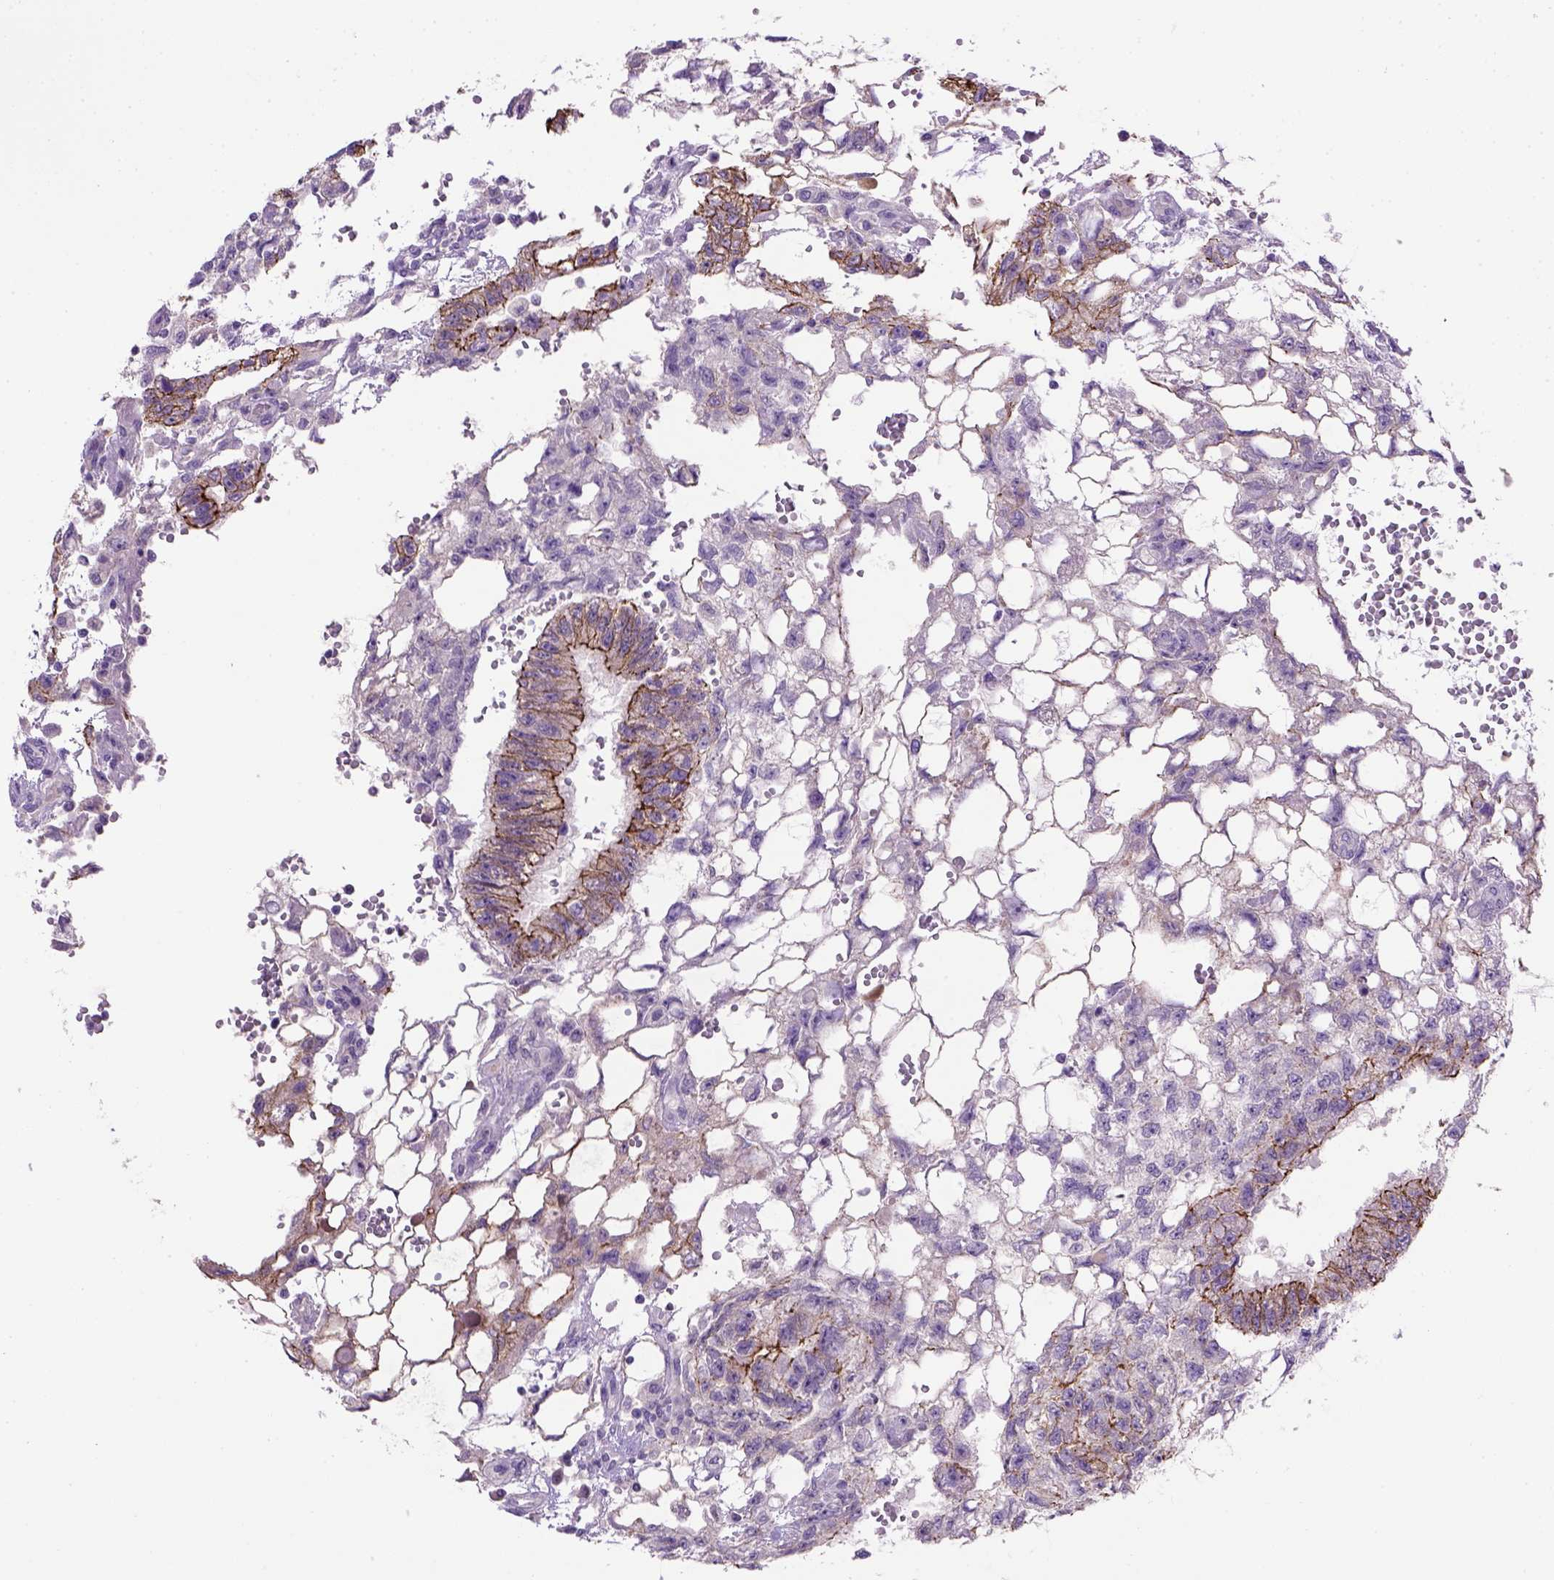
{"staining": {"intensity": "strong", "quantity": "25%-75%", "location": "cytoplasmic/membranous"}, "tissue": "testis cancer", "cell_type": "Tumor cells", "image_type": "cancer", "snomed": [{"axis": "morphology", "description": "Carcinoma, Embryonal, NOS"}, {"axis": "topography", "description": "Testis"}], "caption": "Immunohistochemical staining of testis cancer shows strong cytoplasmic/membranous protein positivity in approximately 25%-75% of tumor cells.", "gene": "CDH1", "patient": {"sex": "male", "age": 32}}